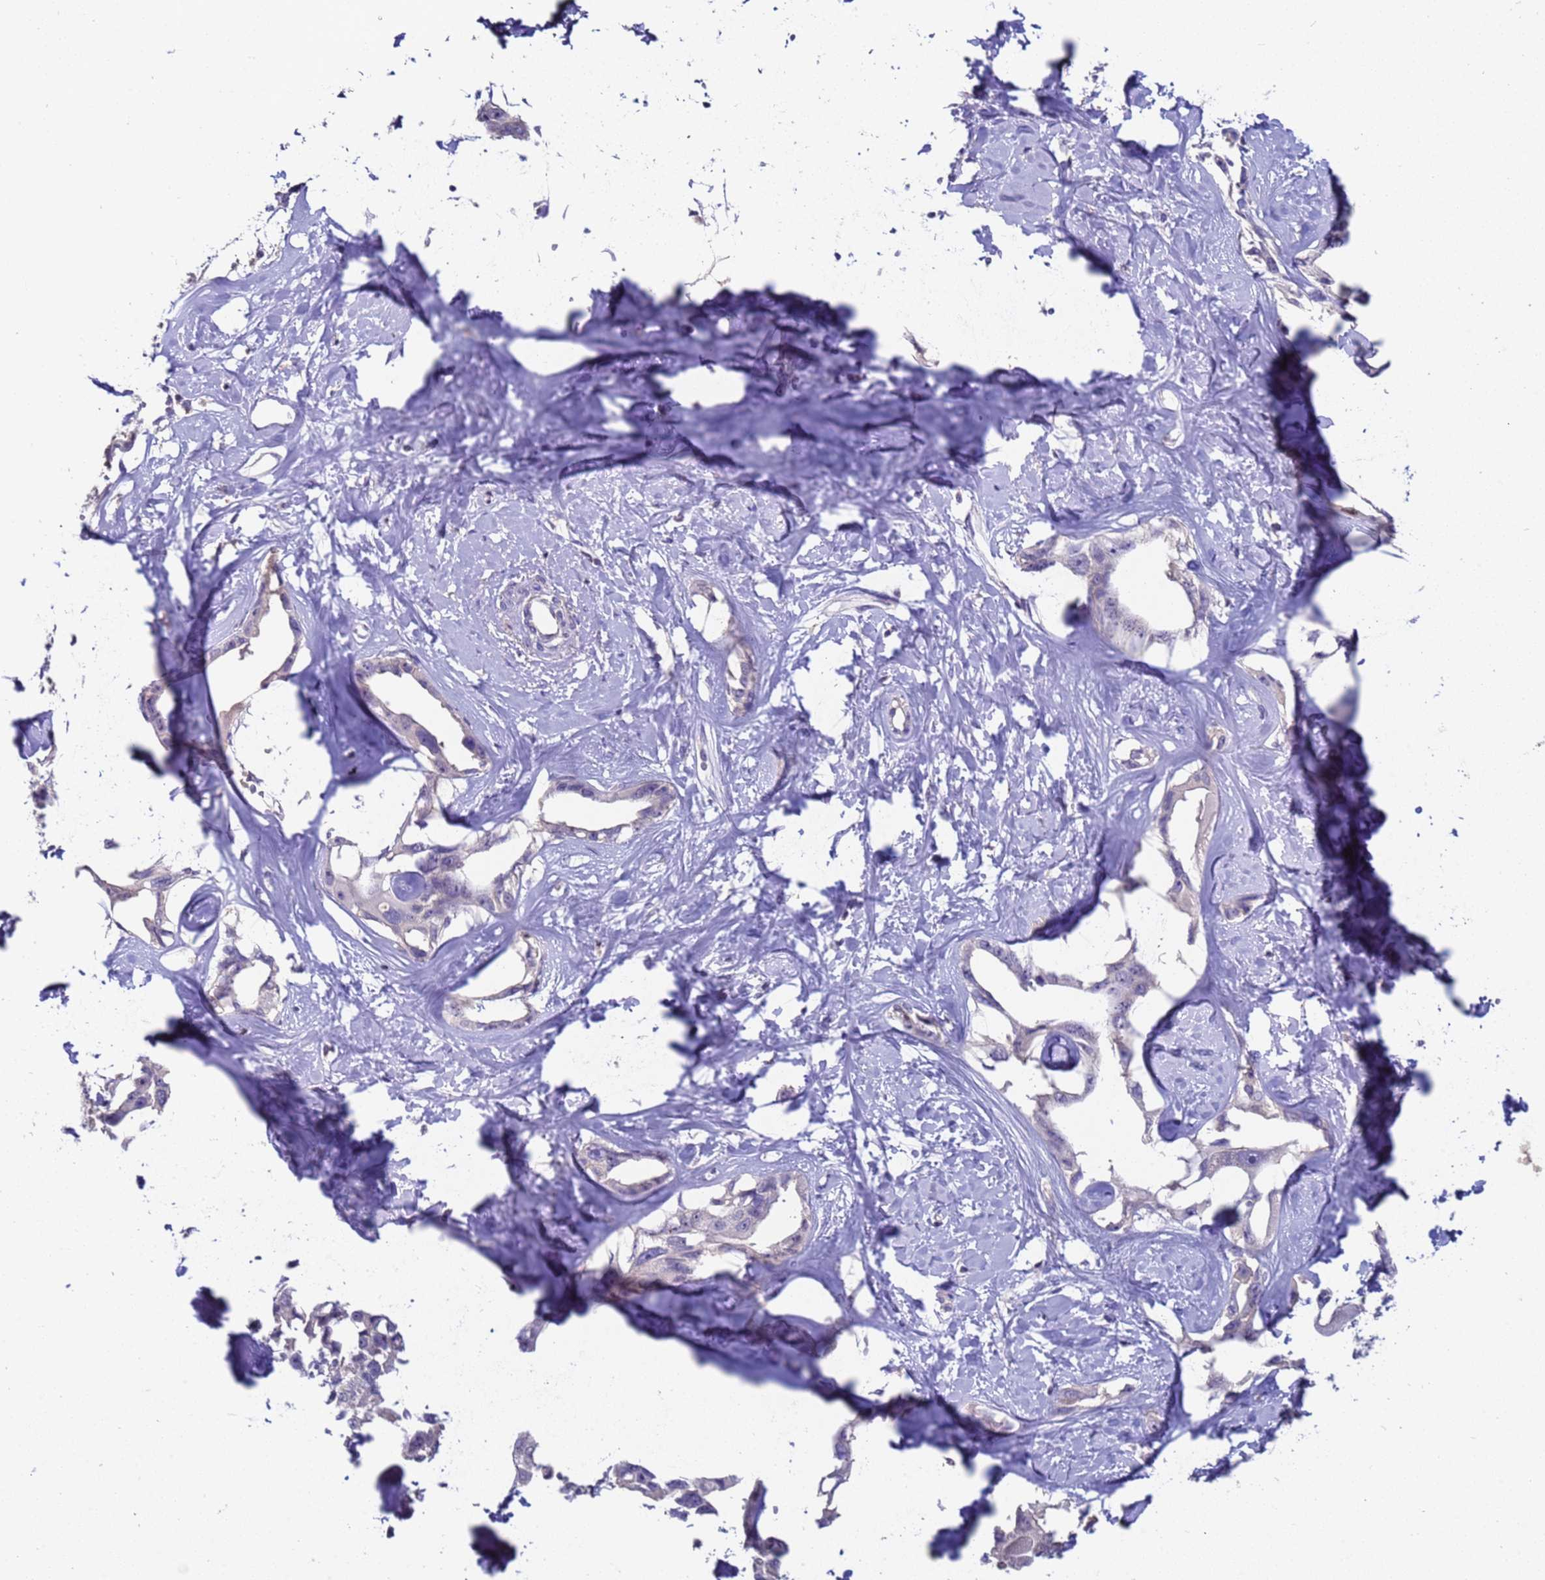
{"staining": {"intensity": "negative", "quantity": "none", "location": "none"}, "tissue": "liver cancer", "cell_type": "Tumor cells", "image_type": "cancer", "snomed": [{"axis": "morphology", "description": "Cholangiocarcinoma"}, {"axis": "topography", "description": "Liver"}], "caption": "Immunohistochemical staining of human liver cancer displays no significant staining in tumor cells.", "gene": "ZNF248", "patient": {"sex": "male", "age": 59}}